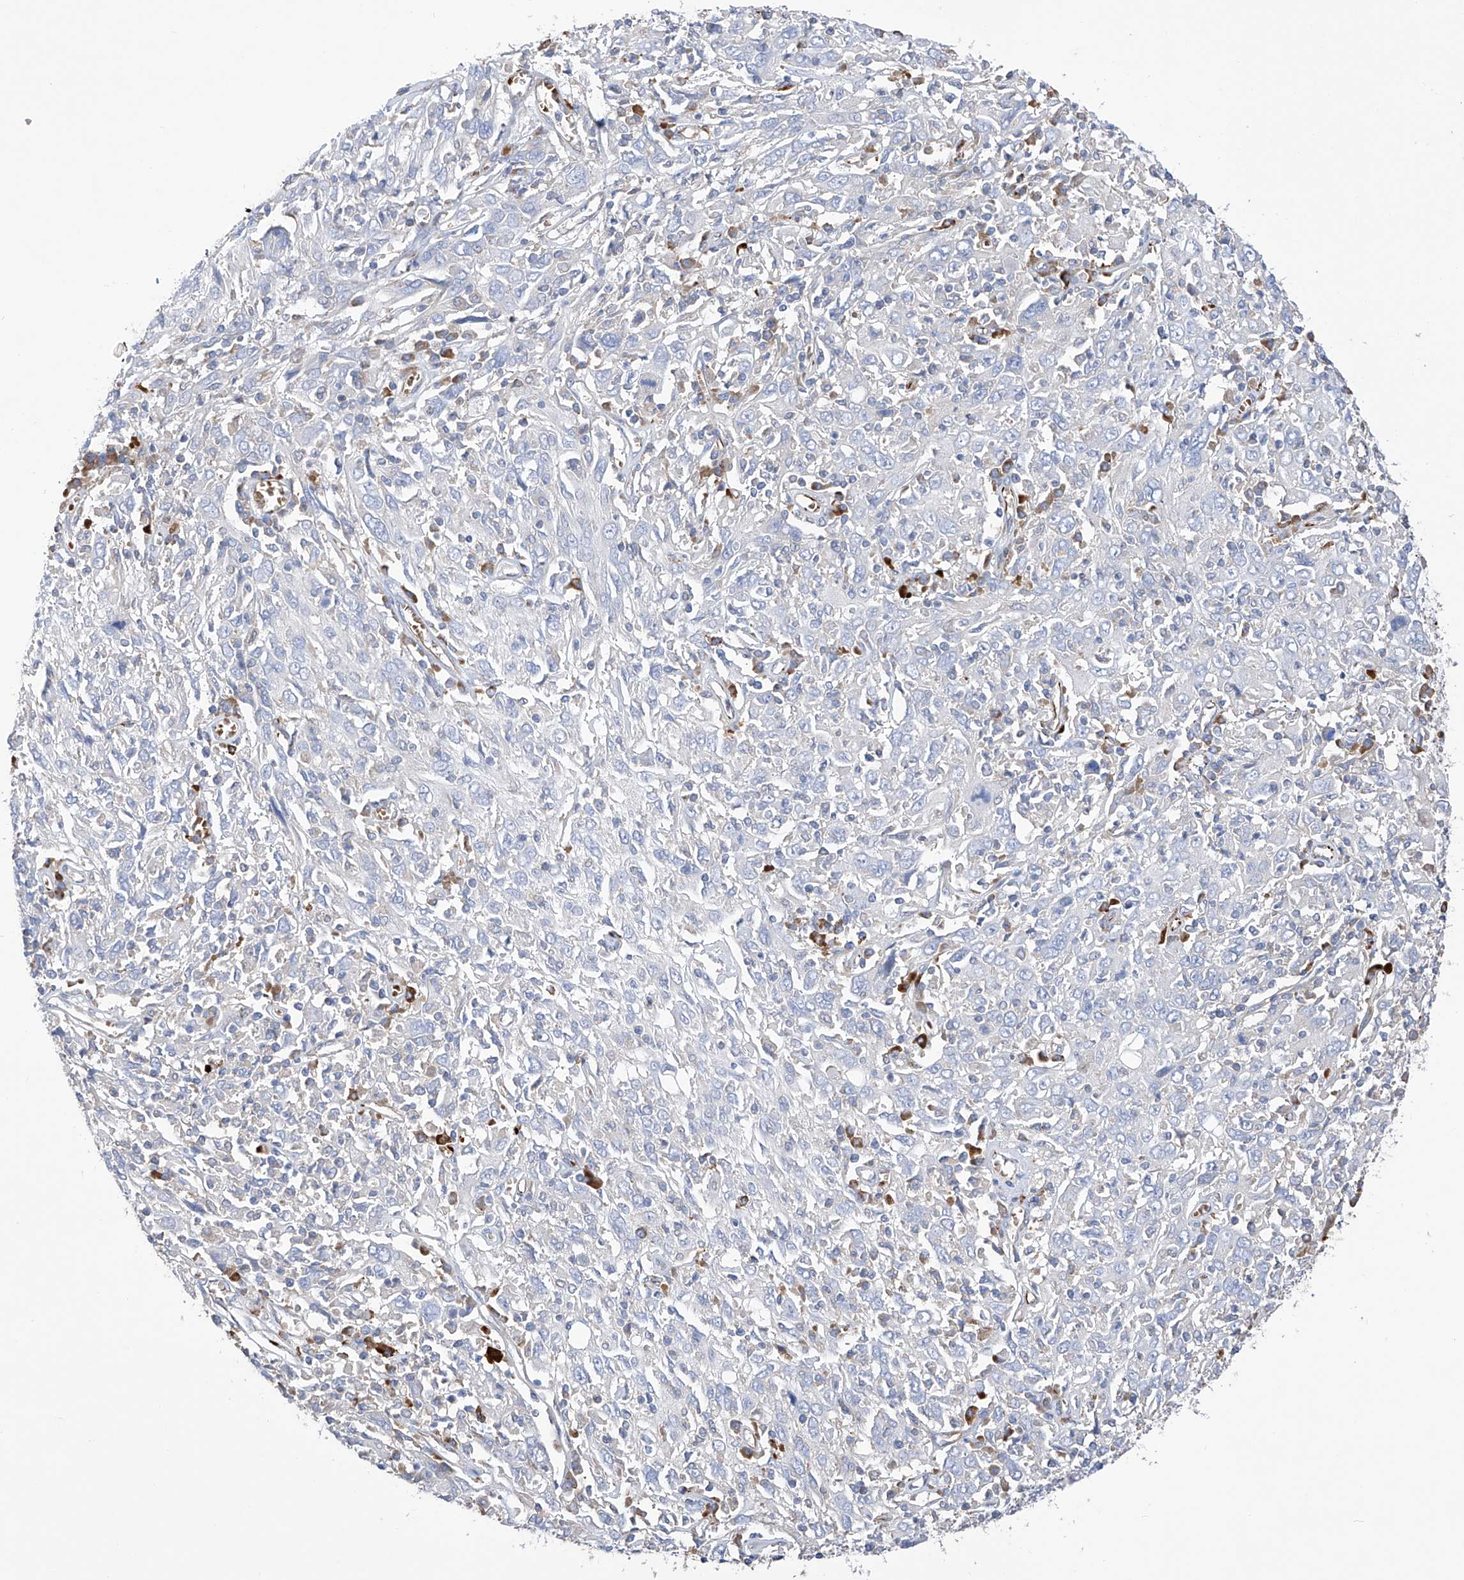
{"staining": {"intensity": "negative", "quantity": "none", "location": "none"}, "tissue": "cervical cancer", "cell_type": "Tumor cells", "image_type": "cancer", "snomed": [{"axis": "morphology", "description": "Squamous cell carcinoma, NOS"}, {"axis": "topography", "description": "Cervix"}], "caption": "IHC micrograph of human squamous cell carcinoma (cervical) stained for a protein (brown), which demonstrates no expression in tumor cells.", "gene": "NFATC4", "patient": {"sex": "female", "age": 46}}